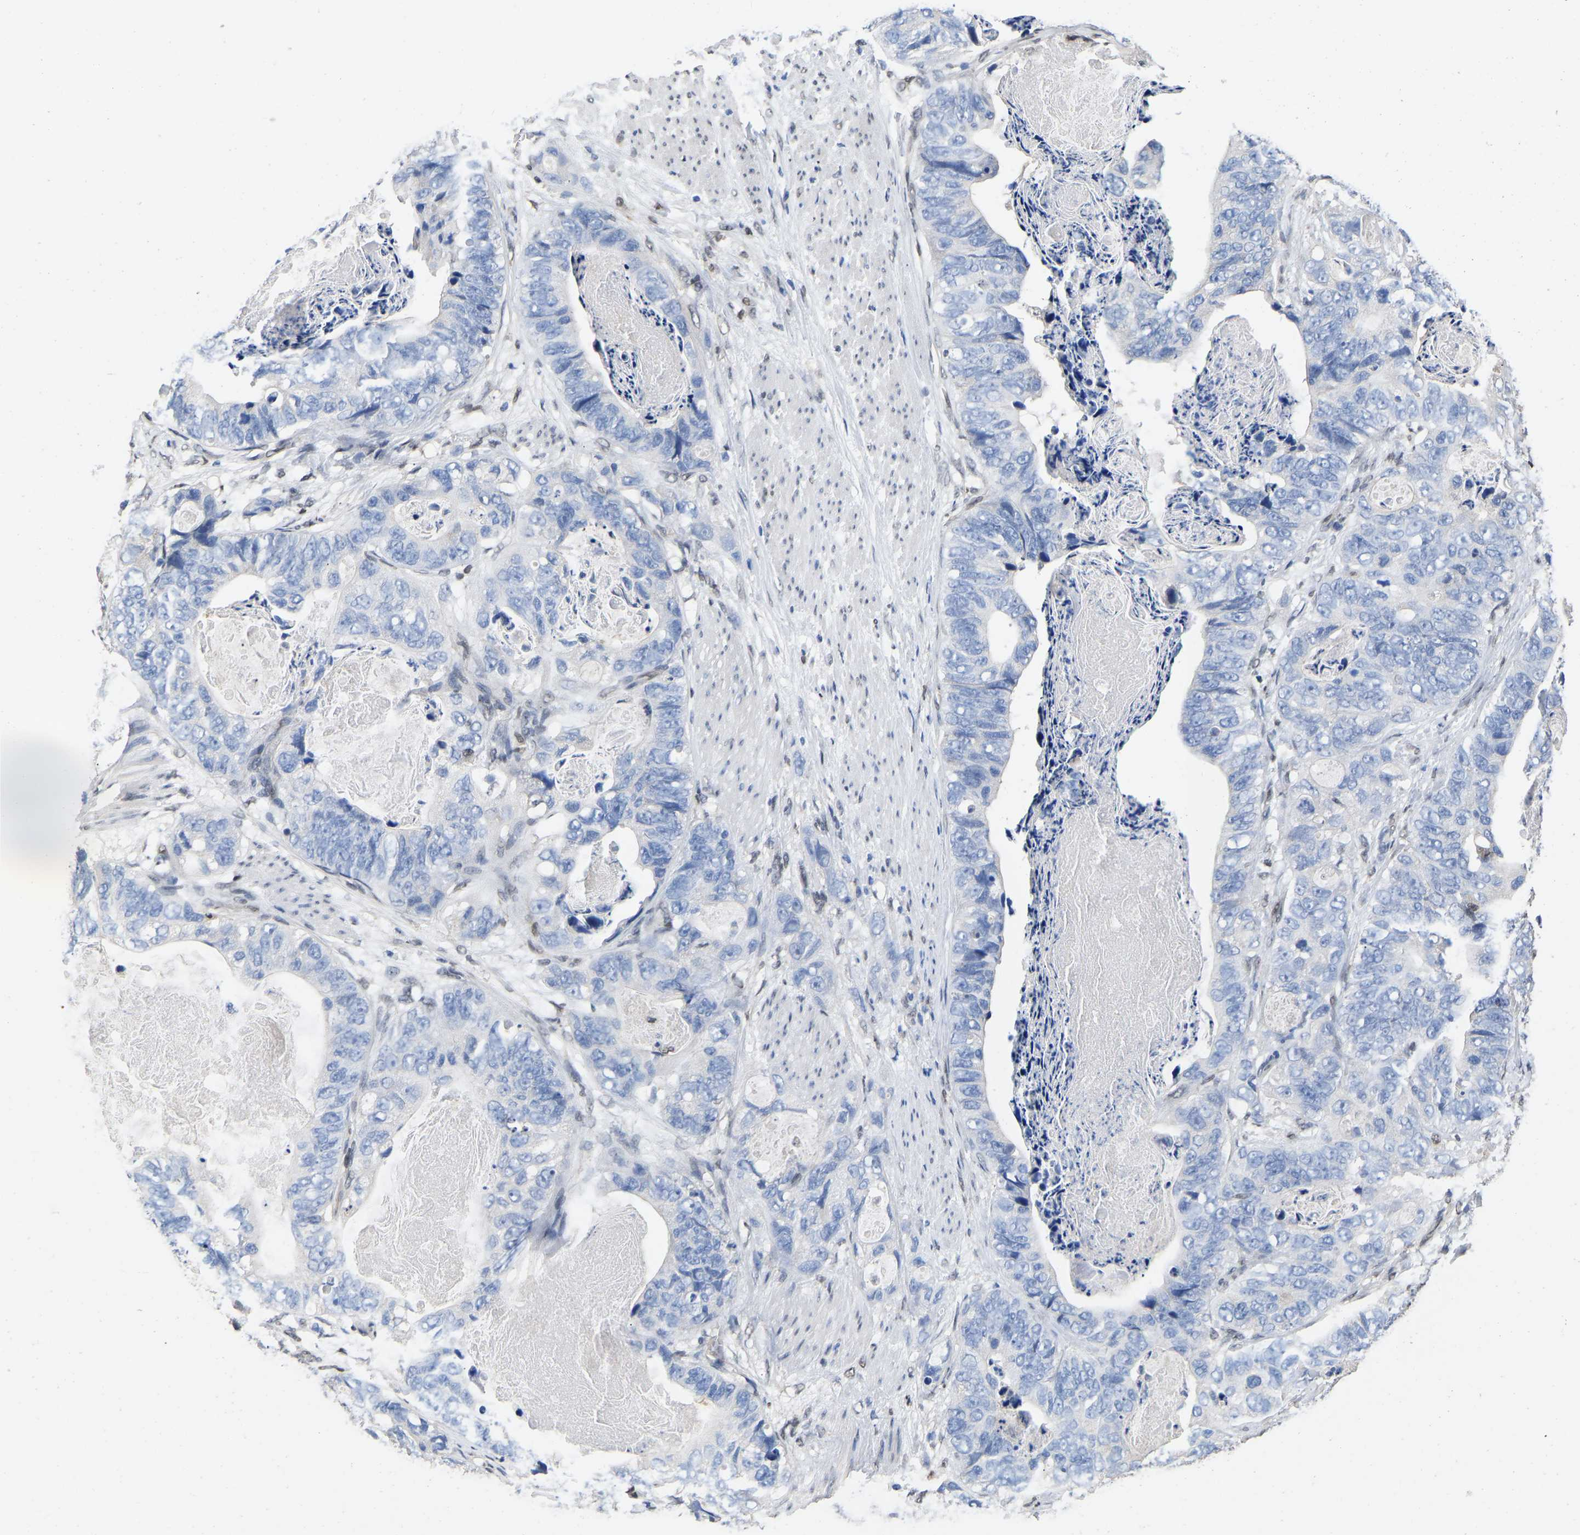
{"staining": {"intensity": "negative", "quantity": "none", "location": "none"}, "tissue": "stomach cancer", "cell_type": "Tumor cells", "image_type": "cancer", "snomed": [{"axis": "morphology", "description": "Adenocarcinoma, NOS"}, {"axis": "topography", "description": "Stomach"}], "caption": "Human adenocarcinoma (stomach) stained for a protein using immunohistochemistry displays no staining in tumor cells.", "gene": "QKI", "patient": {"sex": "female", "age": 89}}